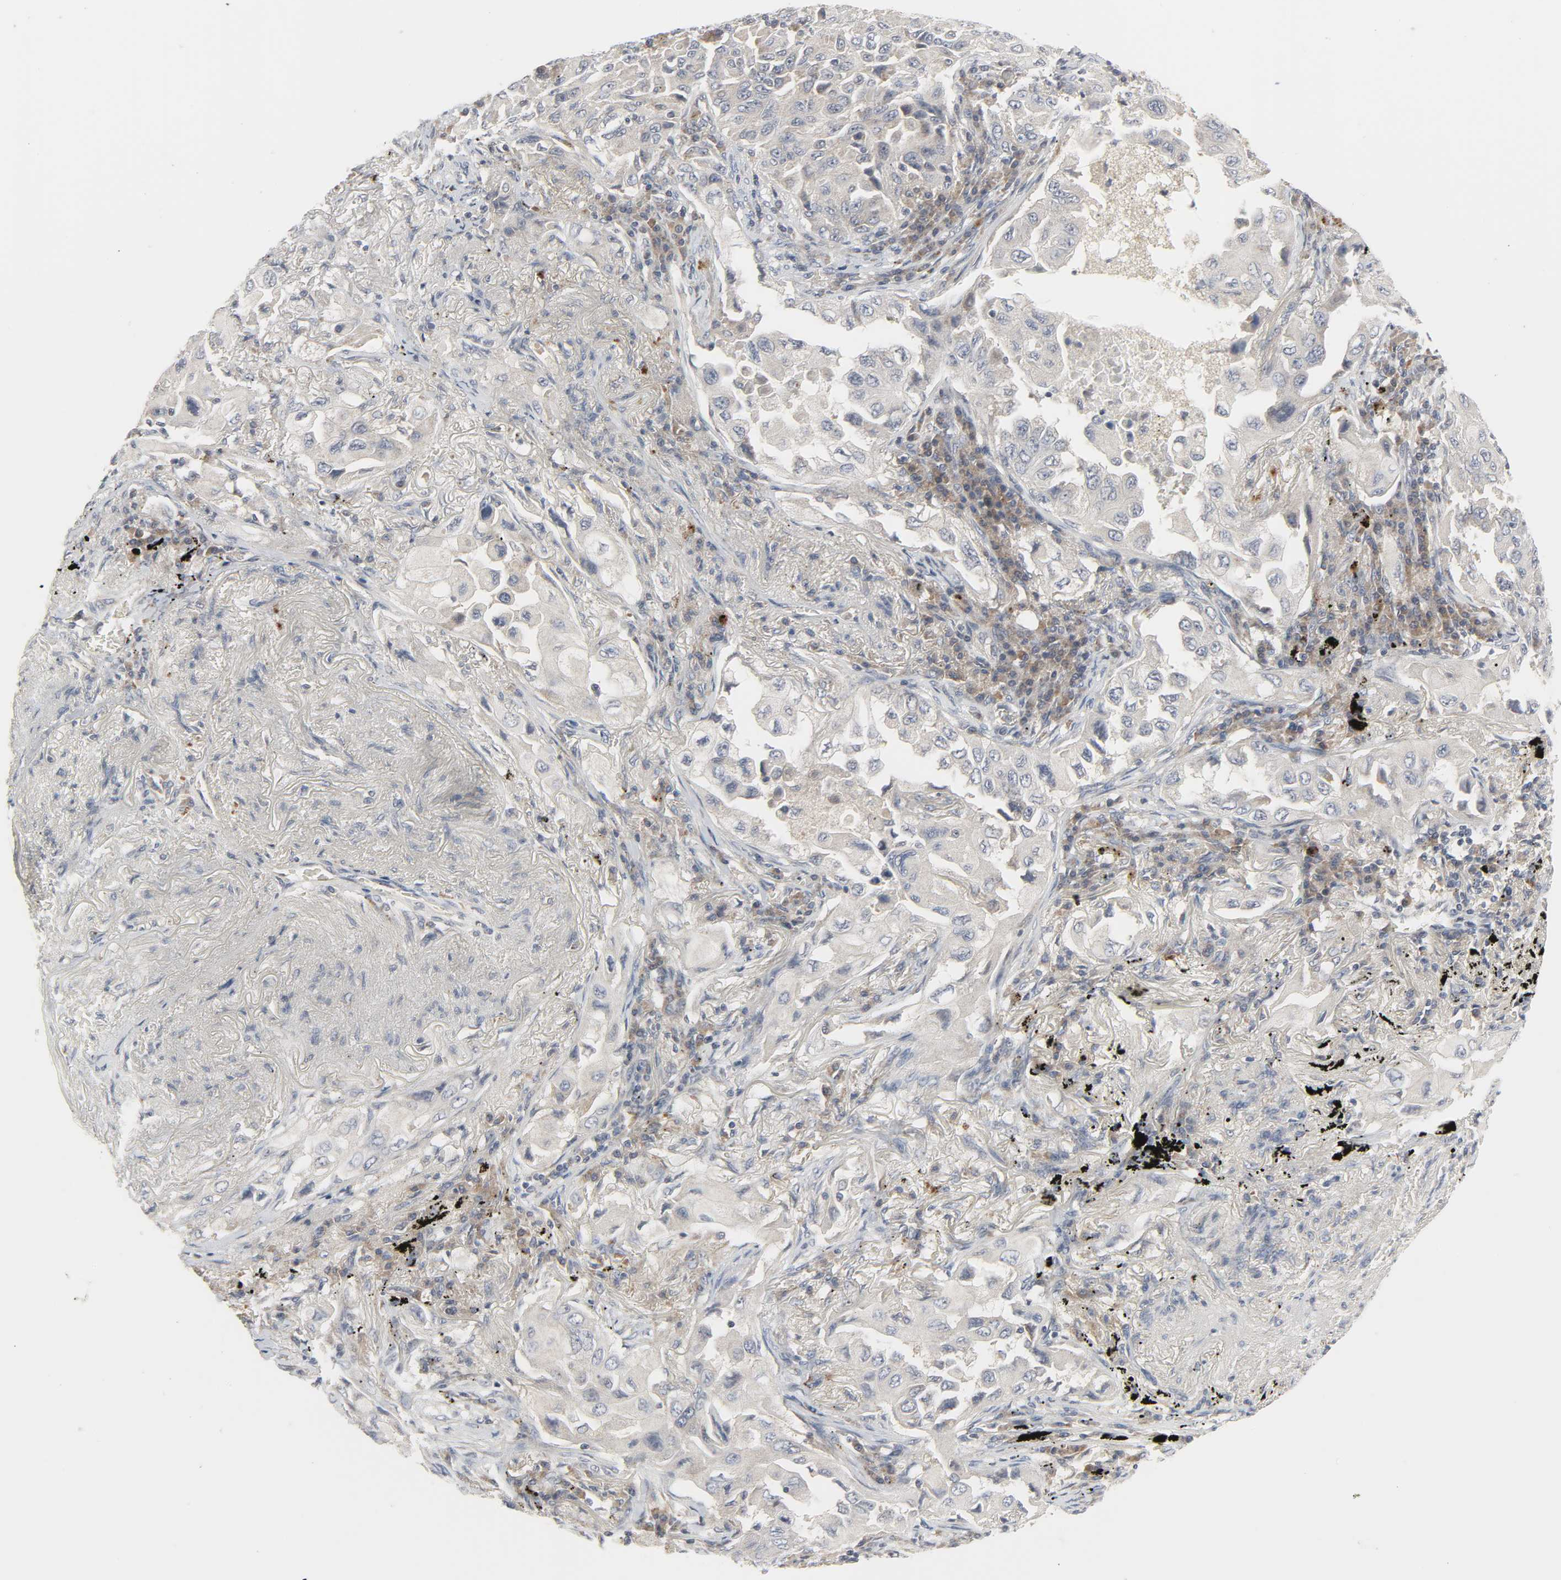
{"staining": {"intensity": "weak", "quantity": "25%-75%", "location": "cytoplasmic/membranous"}, "tissue": "lung cancer", "cell_type": "Tumor cells", "image_type": "cancer", "snomed": [{"axis": "morphology", "description": "Adenocarcinoma, NOS"}, {"axis": "topography", "description": "Lung"}], "caption": "This is an image of IHC staining of lung cancer (adenocarcinoma), which shows weak expression in the cytoplasmic/membranous of tumor cells.", "gene": "CLIP1", "patient": {"sex": "female", "age": 65}}